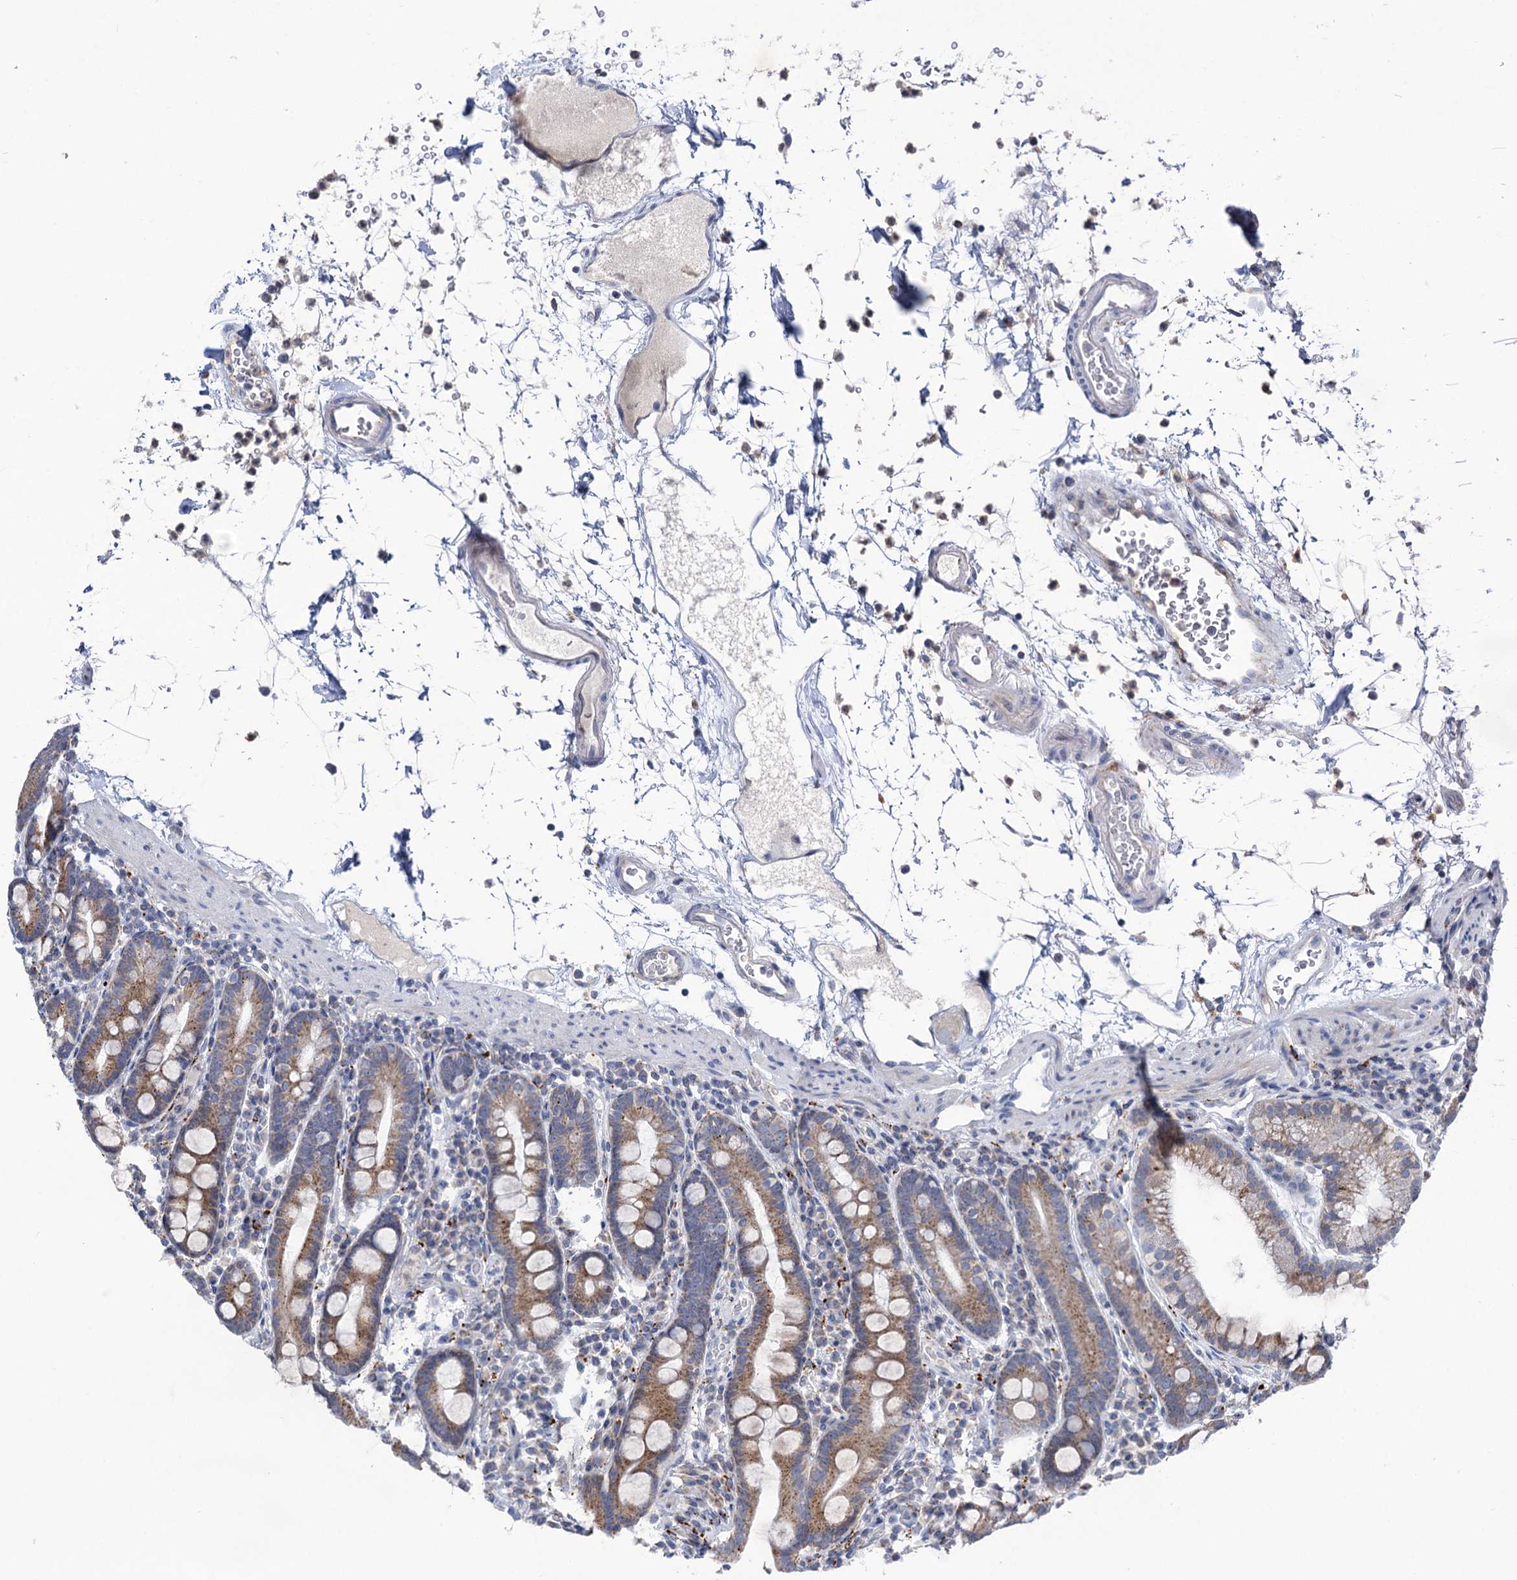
{"staining": {"intensity": "moderate", "quantity": ">75%", "location": "cytoplasmic/membranous"}, "tissue": "duodenum", "cell_type": "Glandular cells", "image_type": "normal", "snomed": [{"axis": "morphology", "description": "Normal tissue, NOS"}, {"axis": "topography", "description": "Duodenum"}], "caption": "The photomicrograph shows staining of benign duodenum, revealing moderate cytoplasmic/membranous protein positivity (brown color) within glandular cells. Ihc stains the protein of interest in brown and the nuclei are stained blue.", "gene": "ANKS3", "patient": {"sex": "male", "age": 54}}